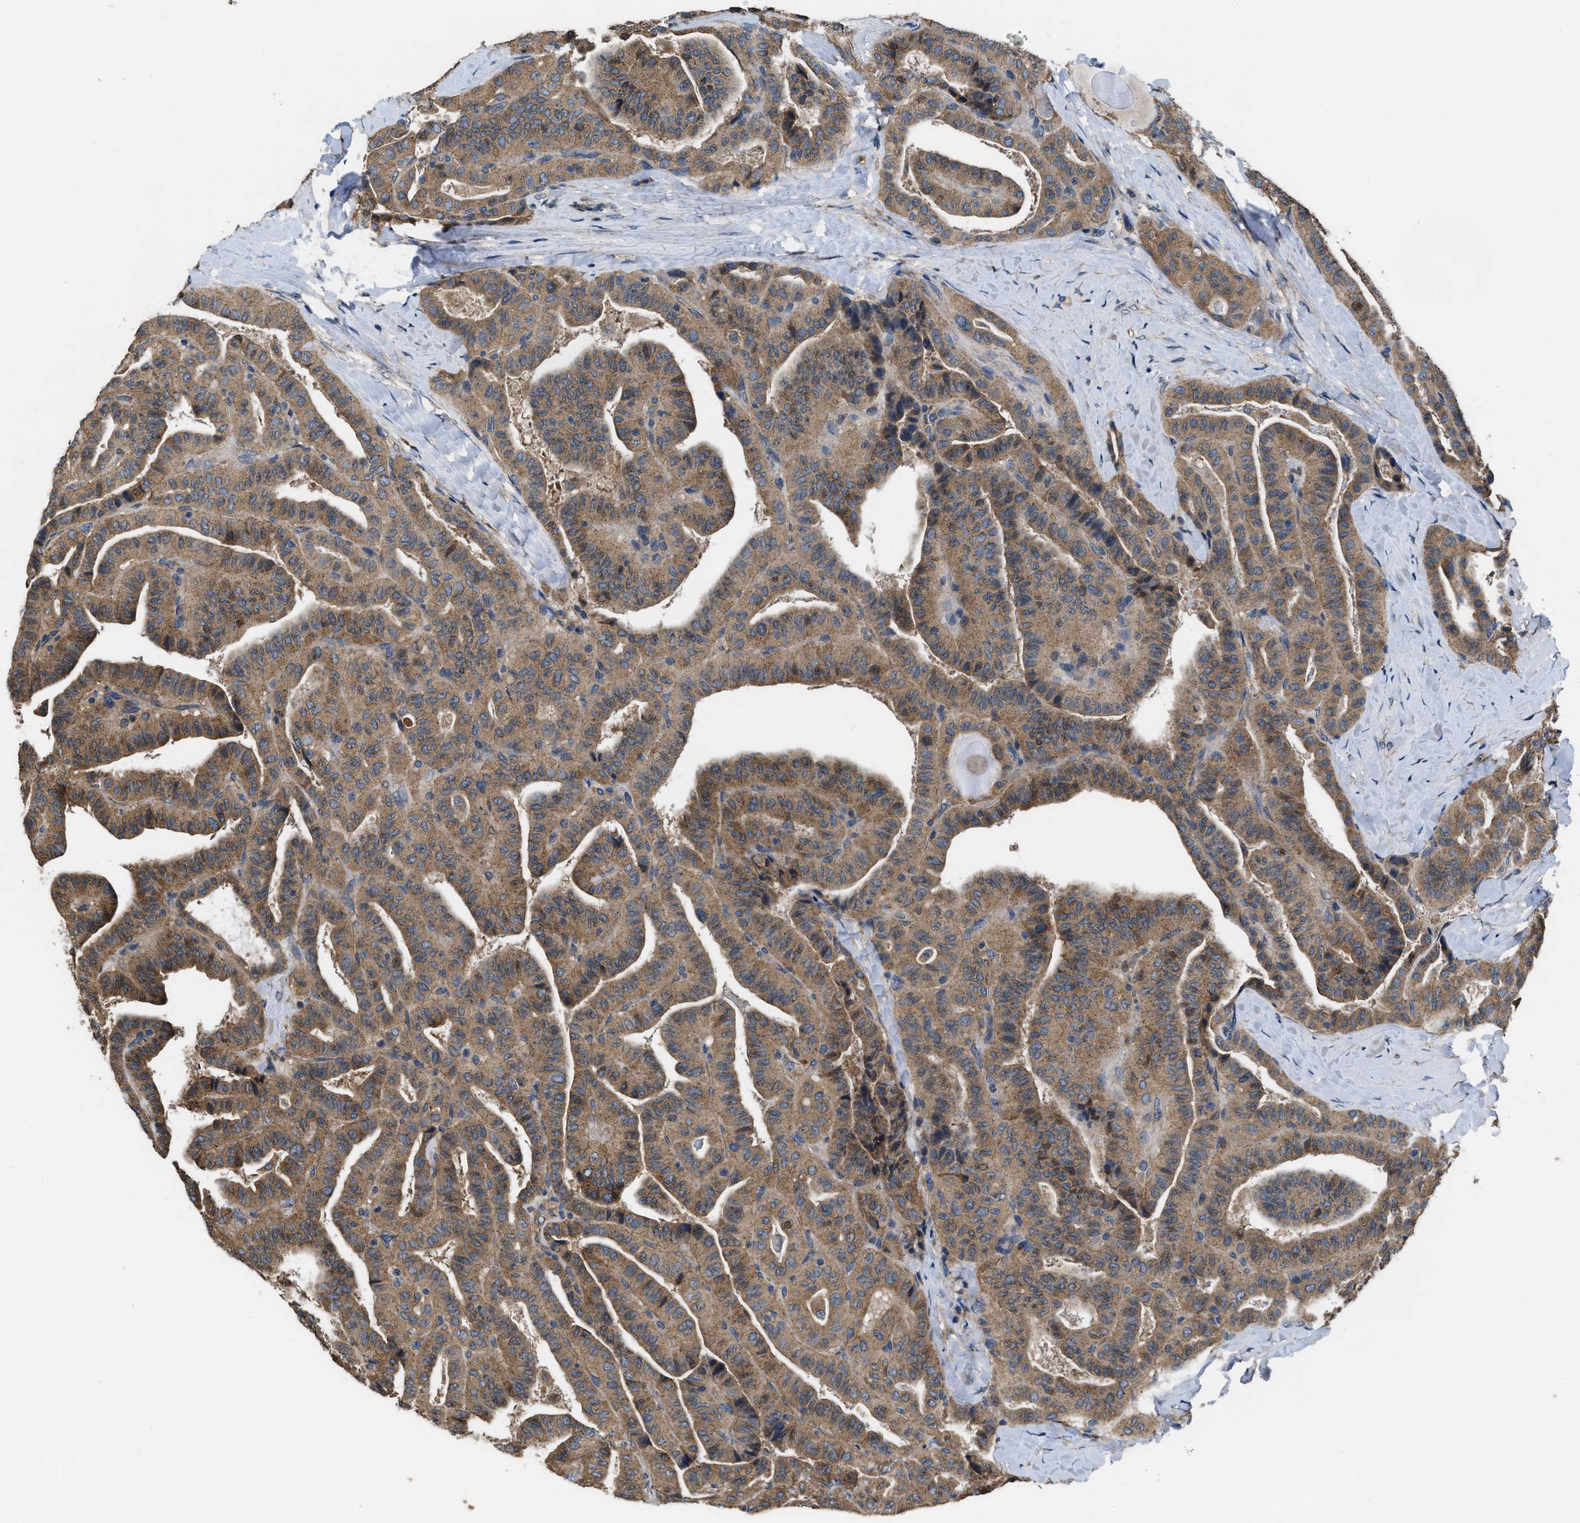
{"staining": {"intensity": "moderate", "quantity": ">75%", "location": "cytoplasmic/membranous"}, "tissue": "thyroid cancer", "cell_type": "Tumor cells", "image_type": "cancer", "snomed": [{"axis": "morphology", "description": "Papillary adenocarcinoma, NOS"}, {"axis": "topography", "description": "Thyroid gland"}], "caption": "Immunohistochemical staining of human thyroid papillary adenocarcinoma demonstrates medium levels of moderate cytoplasmic/membranous positivity in approximately >75% of tumor cells. The protein is stained brown, and the nuclei are stained in blue (DAB (3,3'-diaminobenzidine) IHC with brightfield microscopy, high magnification).", "gene": "CEP128", "patient": {"sex": "male", "age": 77}}